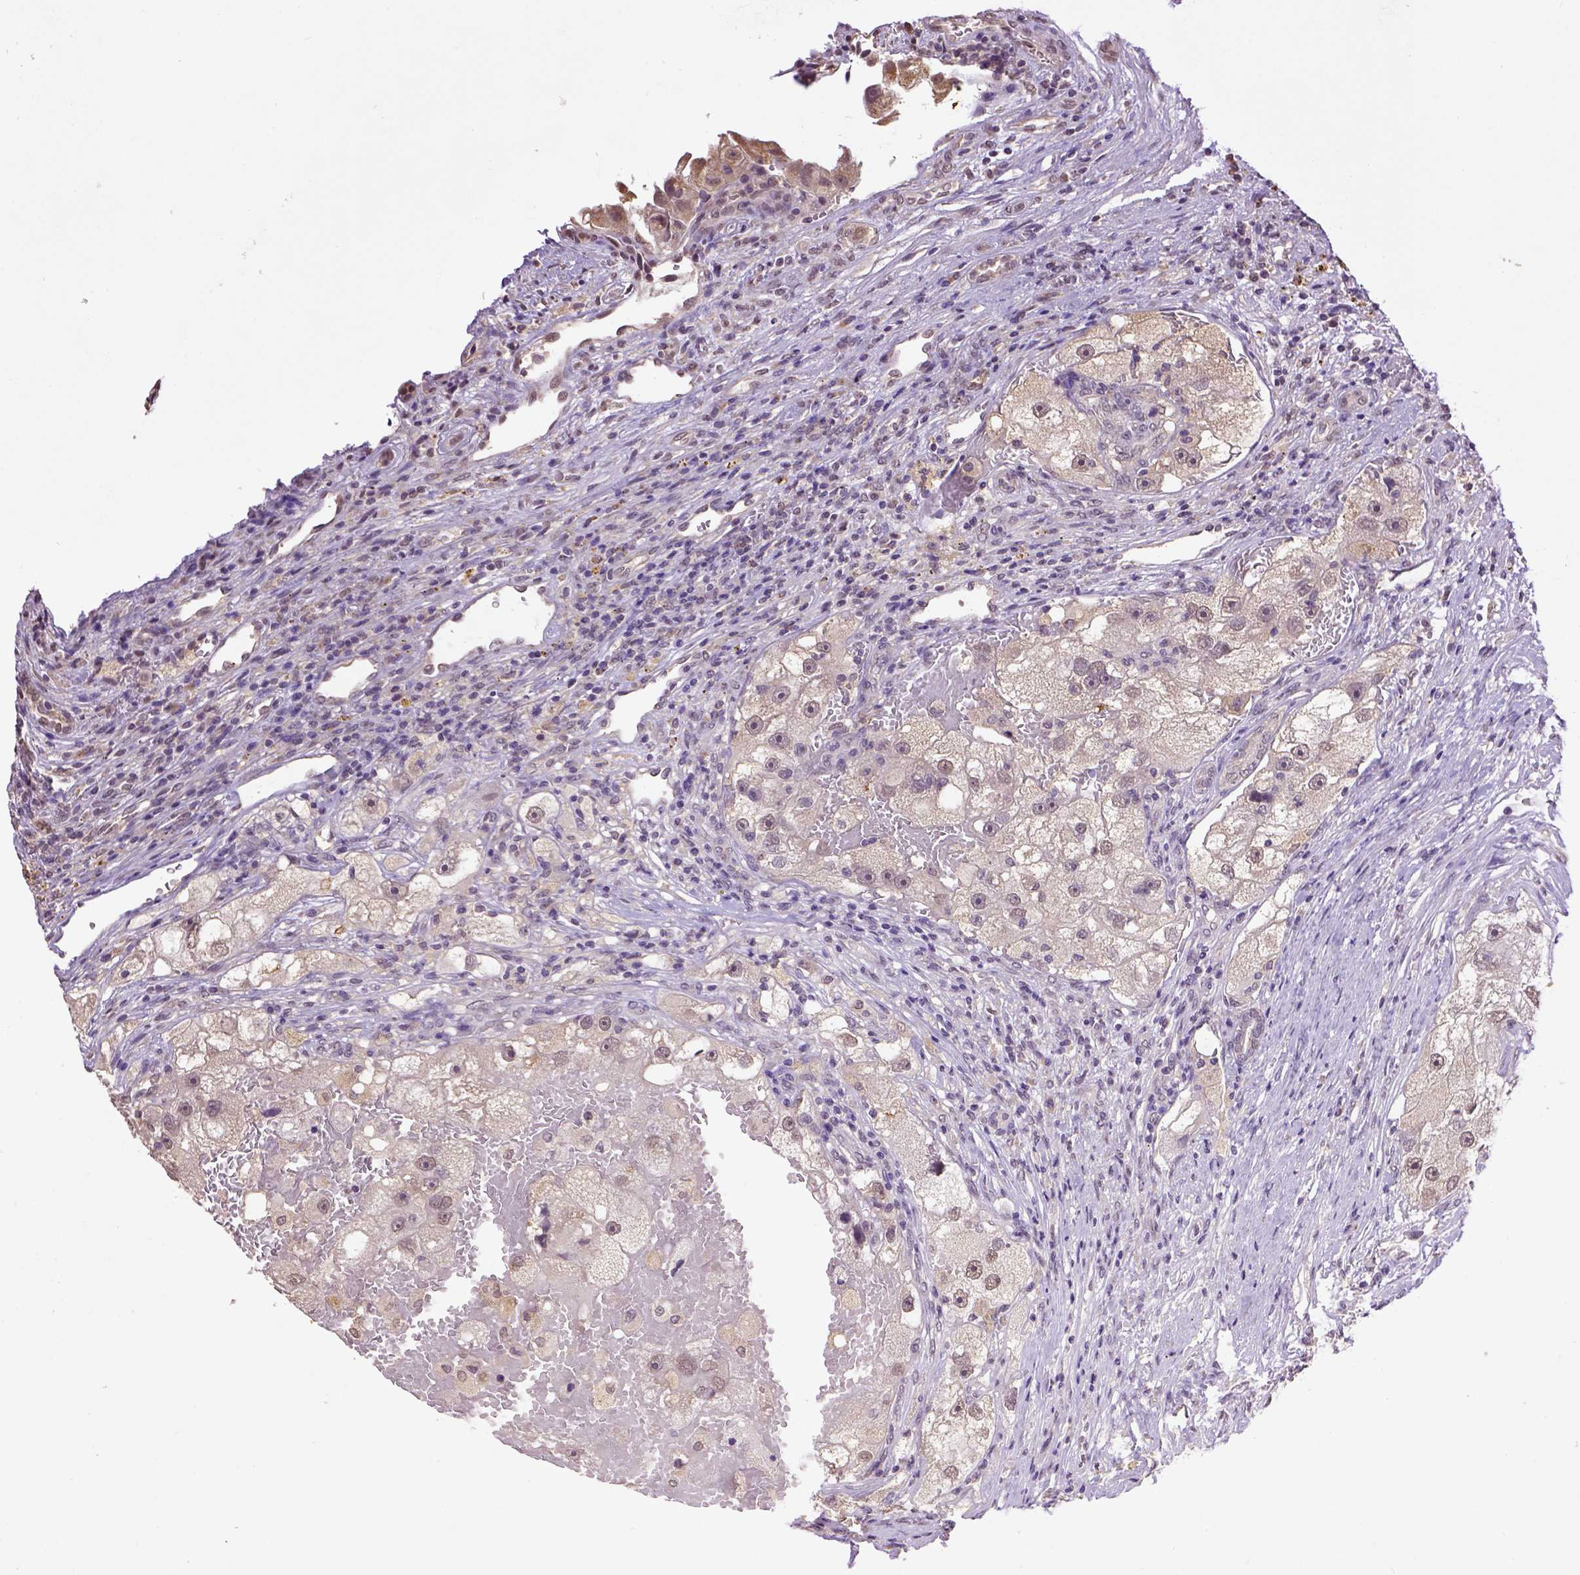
{"staining": {"intensity": "weak", "quantity": ">75%", "location": "cytoplasmic/membranous"}, "tissue": "renal cancer", "cell_type": "Tumor cells", "image_type": "cancer", "snomed": [{"axis": "morphology", "description": "Adenocarcinoma, NOS"}, {"axis": "topography", "description": "Kidney"}], "caption": "Immunohistochemistry histopathology image of neoplastic tissue: human renal cancer stained using immunohistochemistry displays low levels of weak protein expression localized specifically in the cytoplasmic/membranous of tumor cells, appearing as a cytoplasmic/membranous brown color.", "gene": "WDR17", "patient": {"sex": "male", "age": 63}}